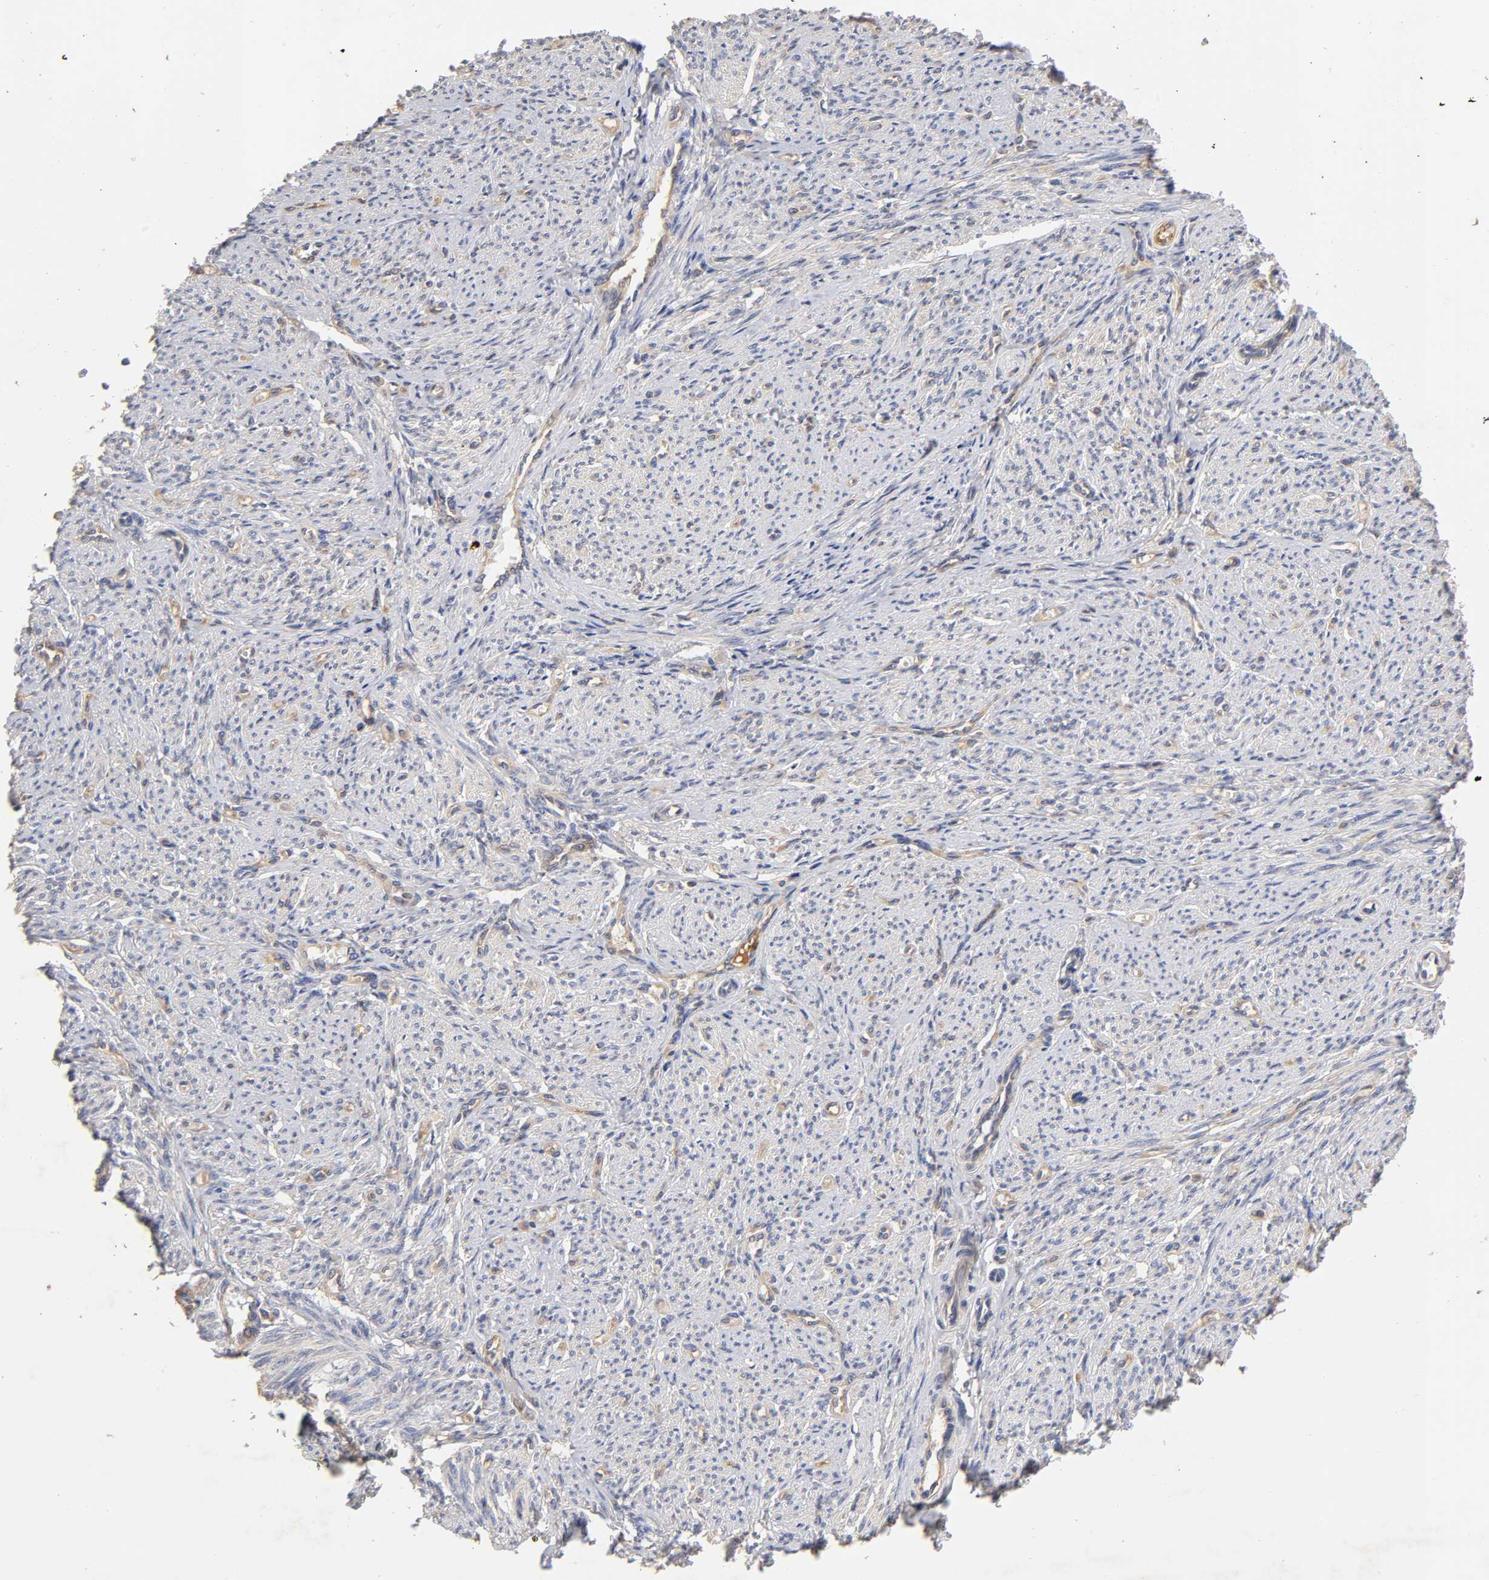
{"staining": {"intensity": "weak", "quantity": "25%-75%", "location": "cytoplasmic/membranous"}, "tissue": "smooth muscle", "cell_type": "Smooth muscle cells", "image_type": "normal", "snomed": [{"axis": "morphology", "description": "Normal tissue, NOS"}, {"axis": "topography", "description": "Smooth muscle"}], "caption": "Protein staining demonstrates weak cytoplasmic/membranous expression in approximately 25%-75% of smooth muscle cells in unremarkable smooth muscle. The protein is stained brown, and the nuclei are stained in blue (DAB IHC with brightfield microscopy, high magnification).", "gene": "RPS29", "patient": {"sex": "female", "age": 65}}